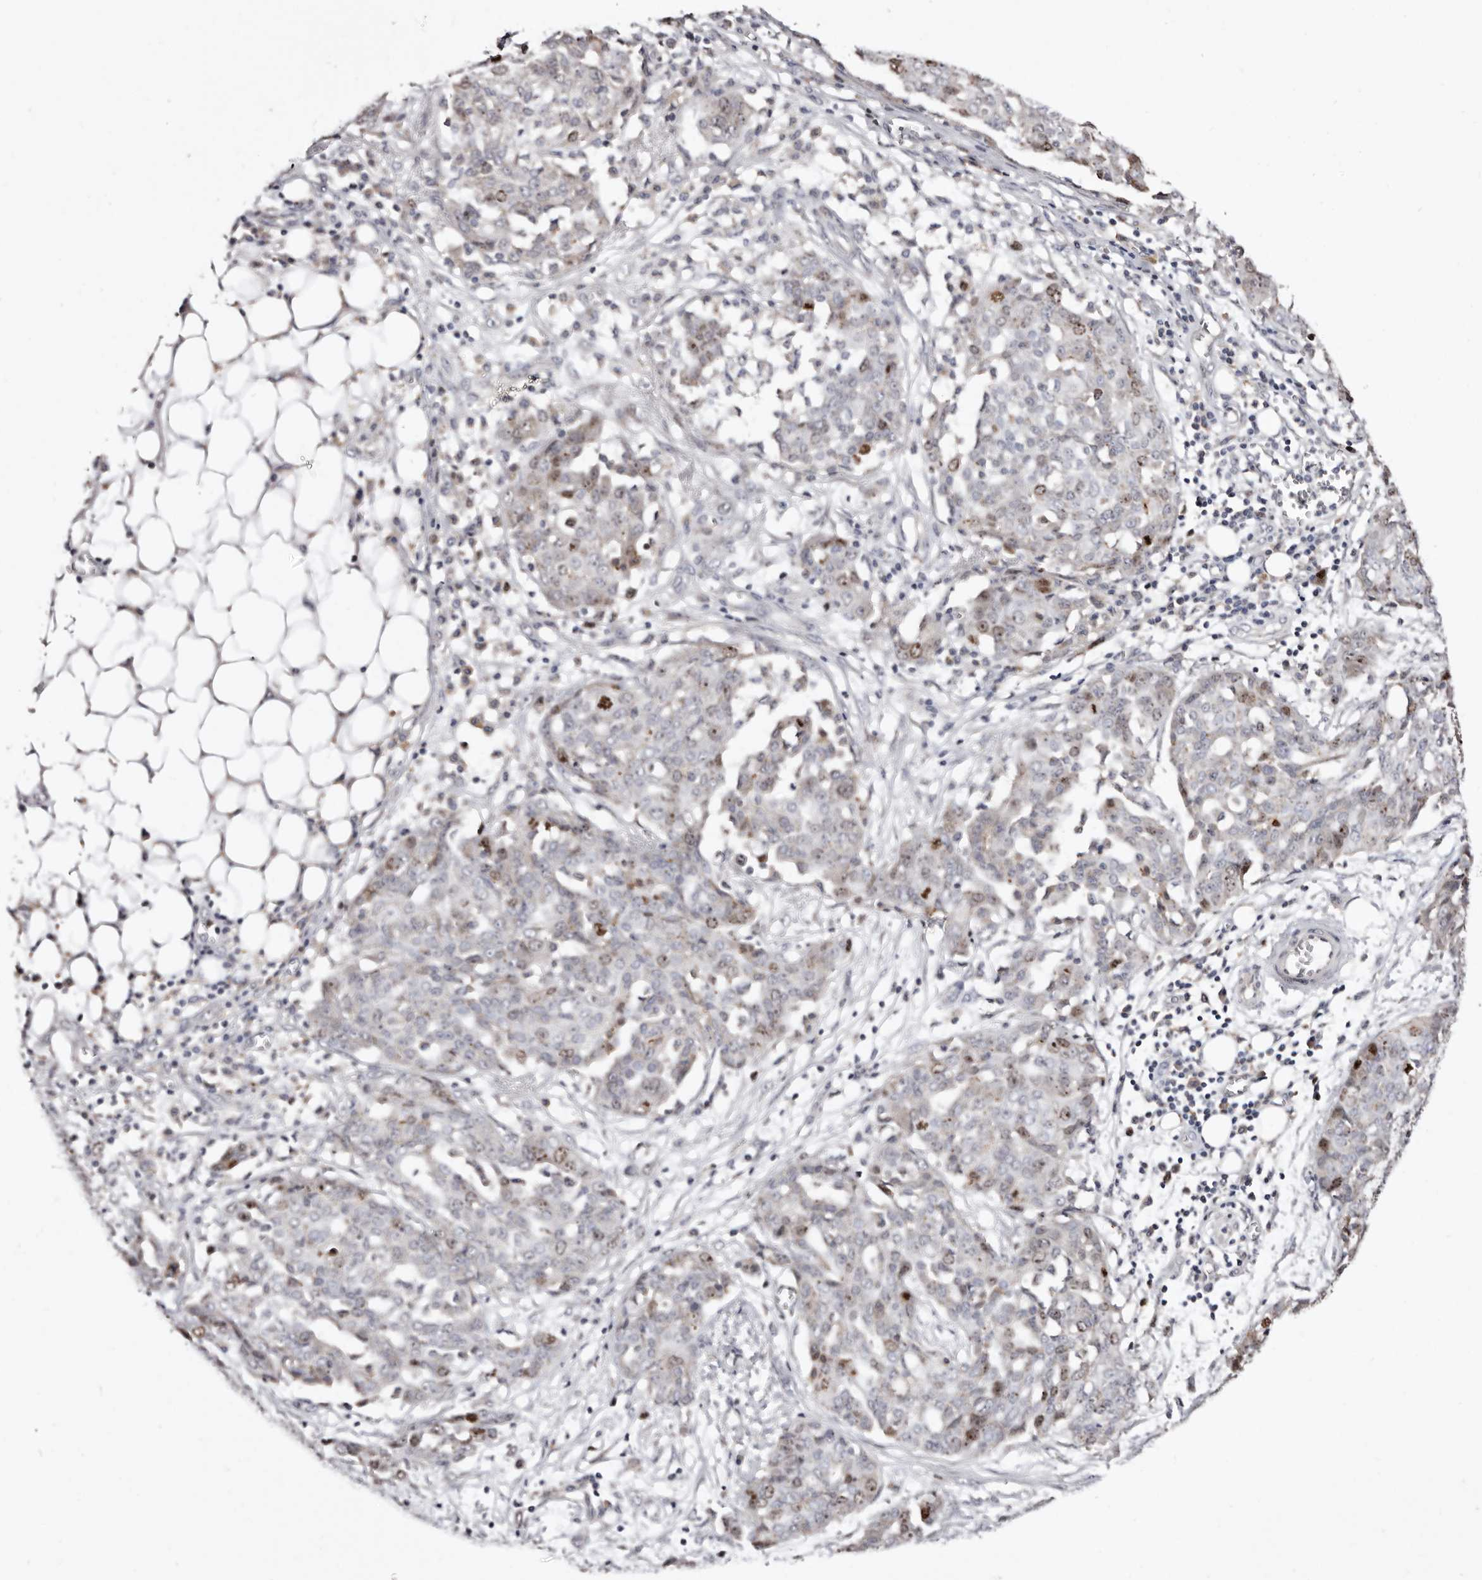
{"staining": {"intensity": "moderate", "quantity": "<25%", "location": "nuclear"}, "tissue": "ovarian cancer", "cell_type": "Tumor cells", "image_type": "cancer", "snomed": [{"axis": "morphology", "description": "Cystadenocarcinoma, serous, NOS"}, {"axis": "topography", "description": "Soft tissue"}, {"axis": "topography", "description": "Ovary"}], "caption": "Protein expression analysis of ovarian cancer demonstrates moderate nuclear positivity in about <25% of tumor cells.", "gene": "CDCA8", "patient": {"sex": "female", "age": 57}}